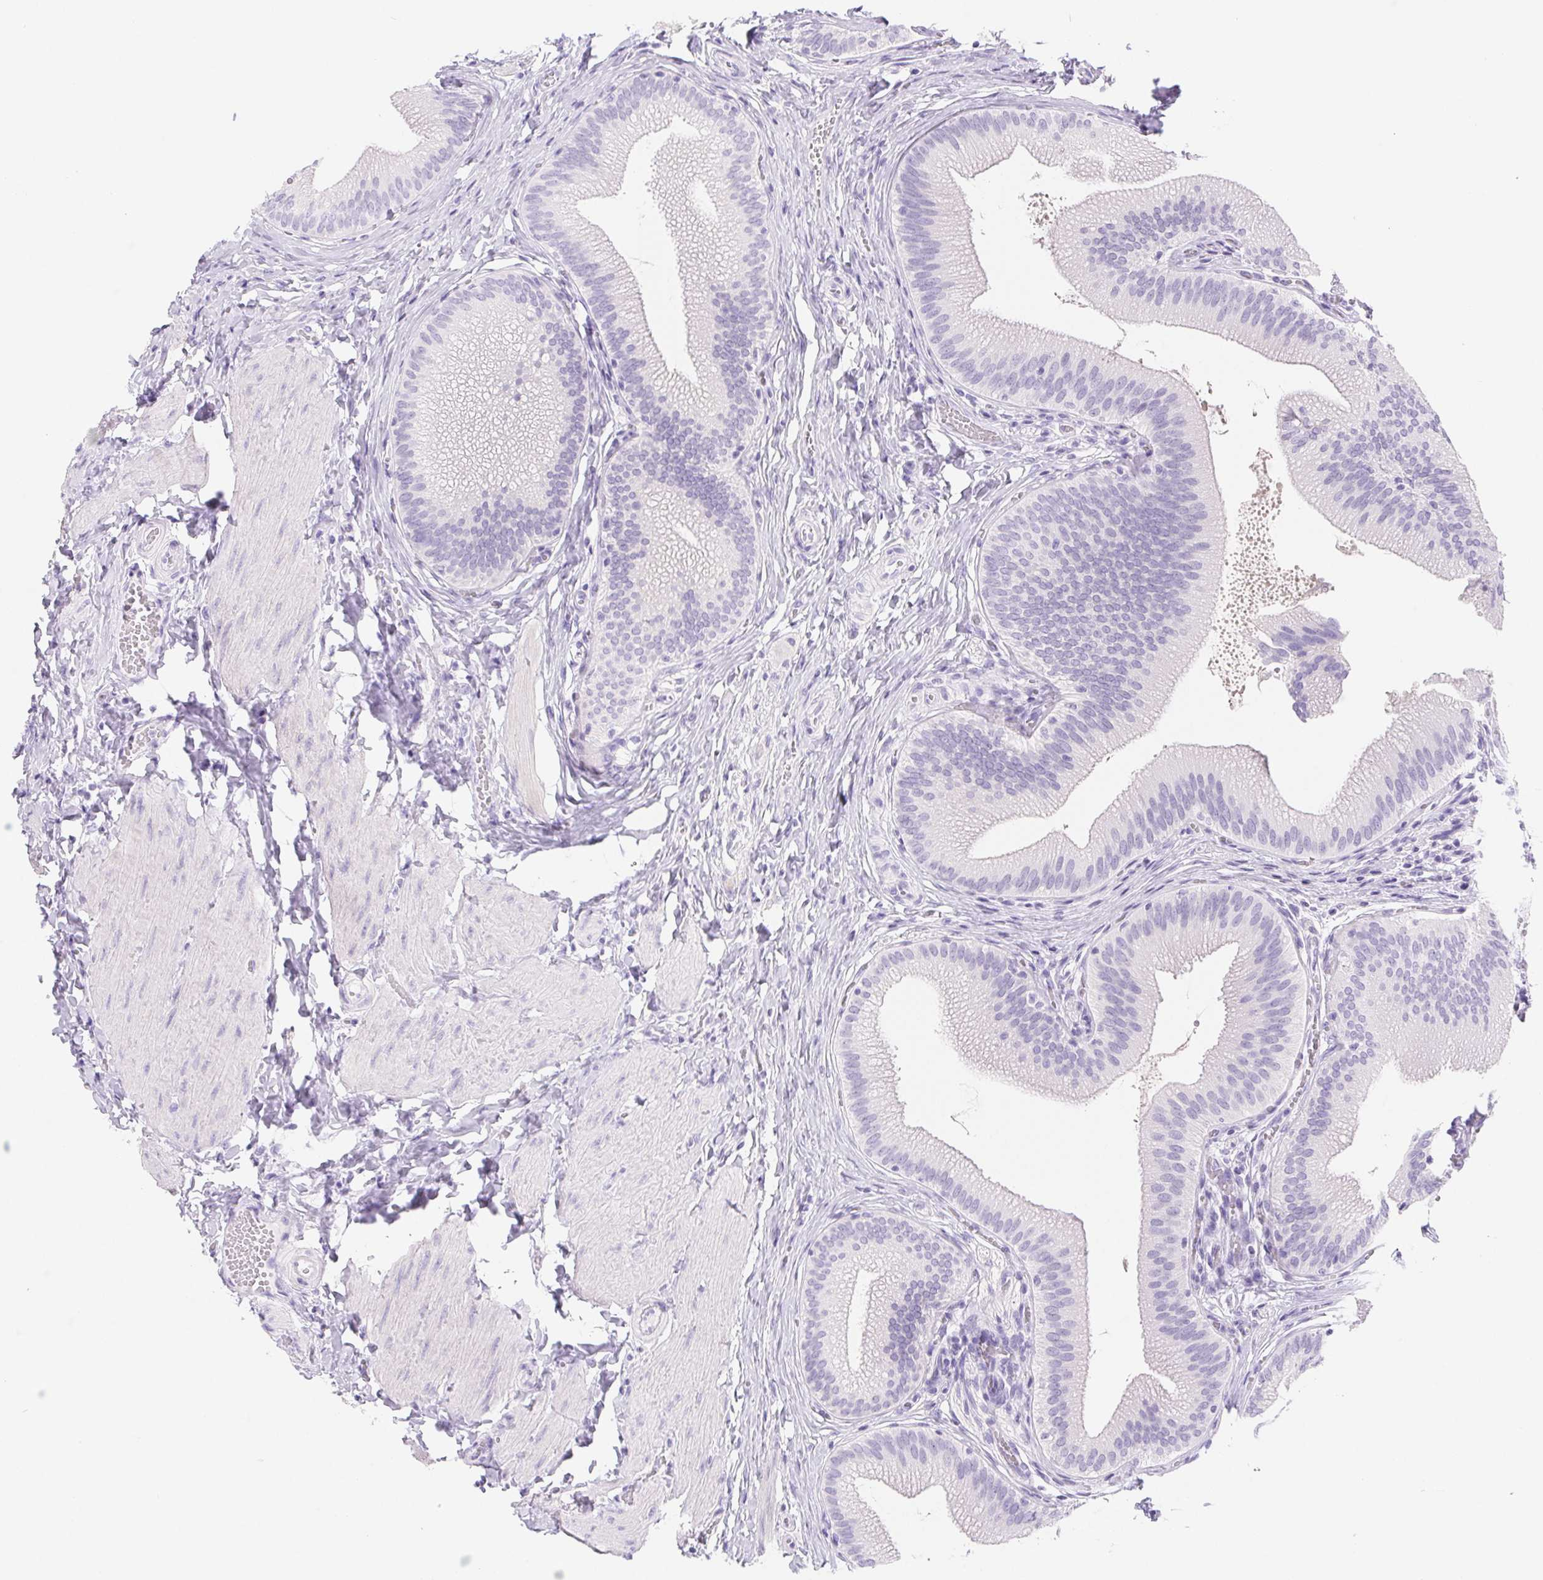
{"staining": {"intensity": "negative", "quantity": "none", "location": "none"}, "tissue": "gallbladder", "cell_type": "Glandular cells", "image_type": "normal", "snomed": [{"axis": "morphology", "description": "Normal tissue, NOS"}, {"axis": "topography", "description": "Gallbladder"}], "caption": "Image shows no significant protein positivity in glandular cells of unremarkable gallbladder. The staining was performed using DAB (3,3'-diaminobenzidine) to visualize the protein expression in brown, while the nuclei were stained in blue with hematoxylin (Magnification: 20x).", "gene": "PNLIP", "patient": {"sex": "male", "age": 17}}